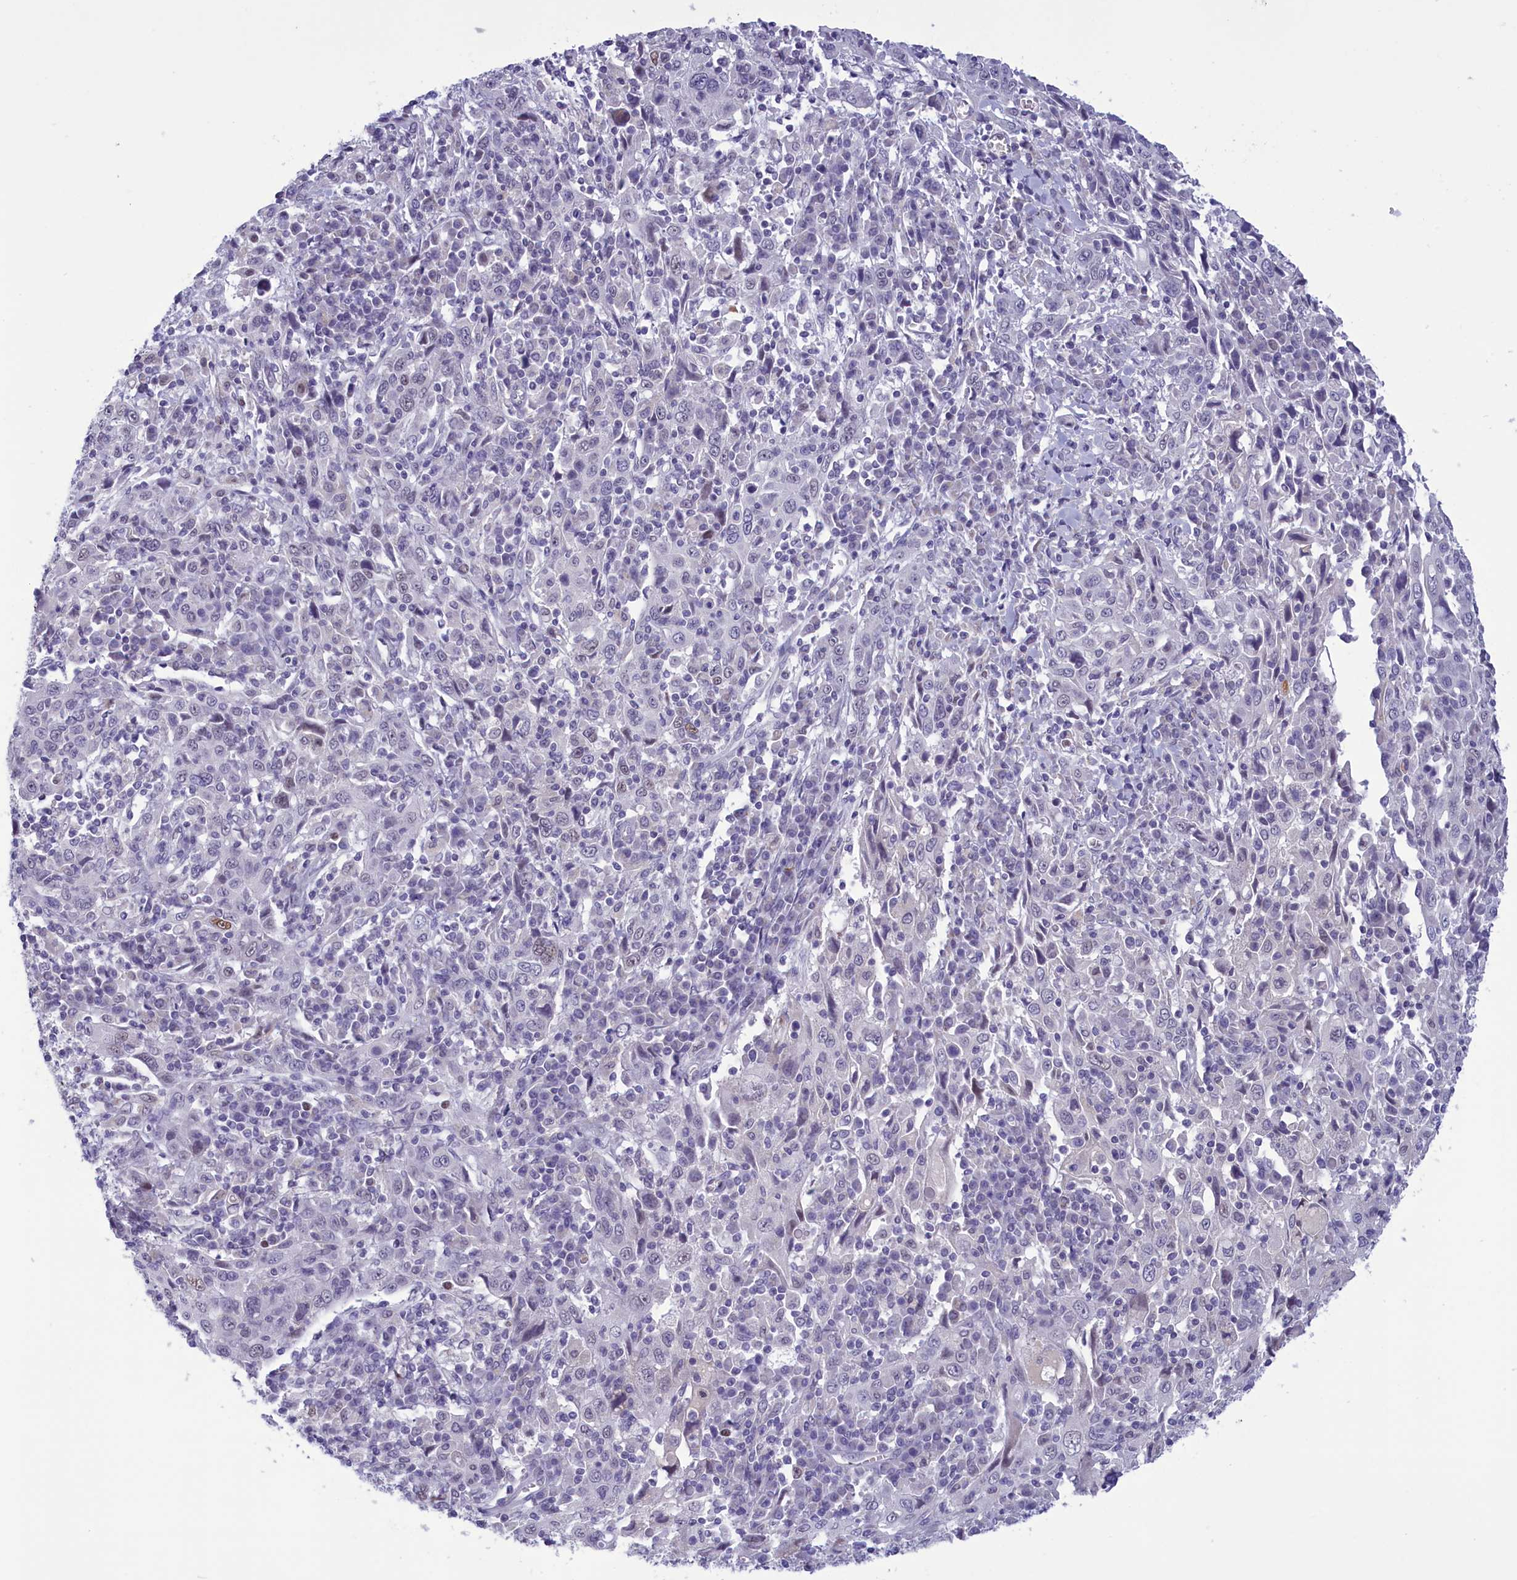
{"staining": {"intensity": "negative", "quantity": "none", "location": "none"}, "tissue": "cervical cancer", "cell_type": "Tumor cells", "image_type": "cancer", "snomed": [{"axis": "morphology", "description": "Squamous cell carcinoma, NOS"}, {"axis": "topography", "description": "Cervix"}], "caption": "This is a micrograph of IHC staining of cervical squamous cell carcinoma, which shows no expression in tumor cells. (Brightfield microscopy of DAB (3,3'-diaminobenzidine) immunohistochemistry at high magnification).", "gene": "ELOA2", "patient": {"sex": "female", "age": 46}}